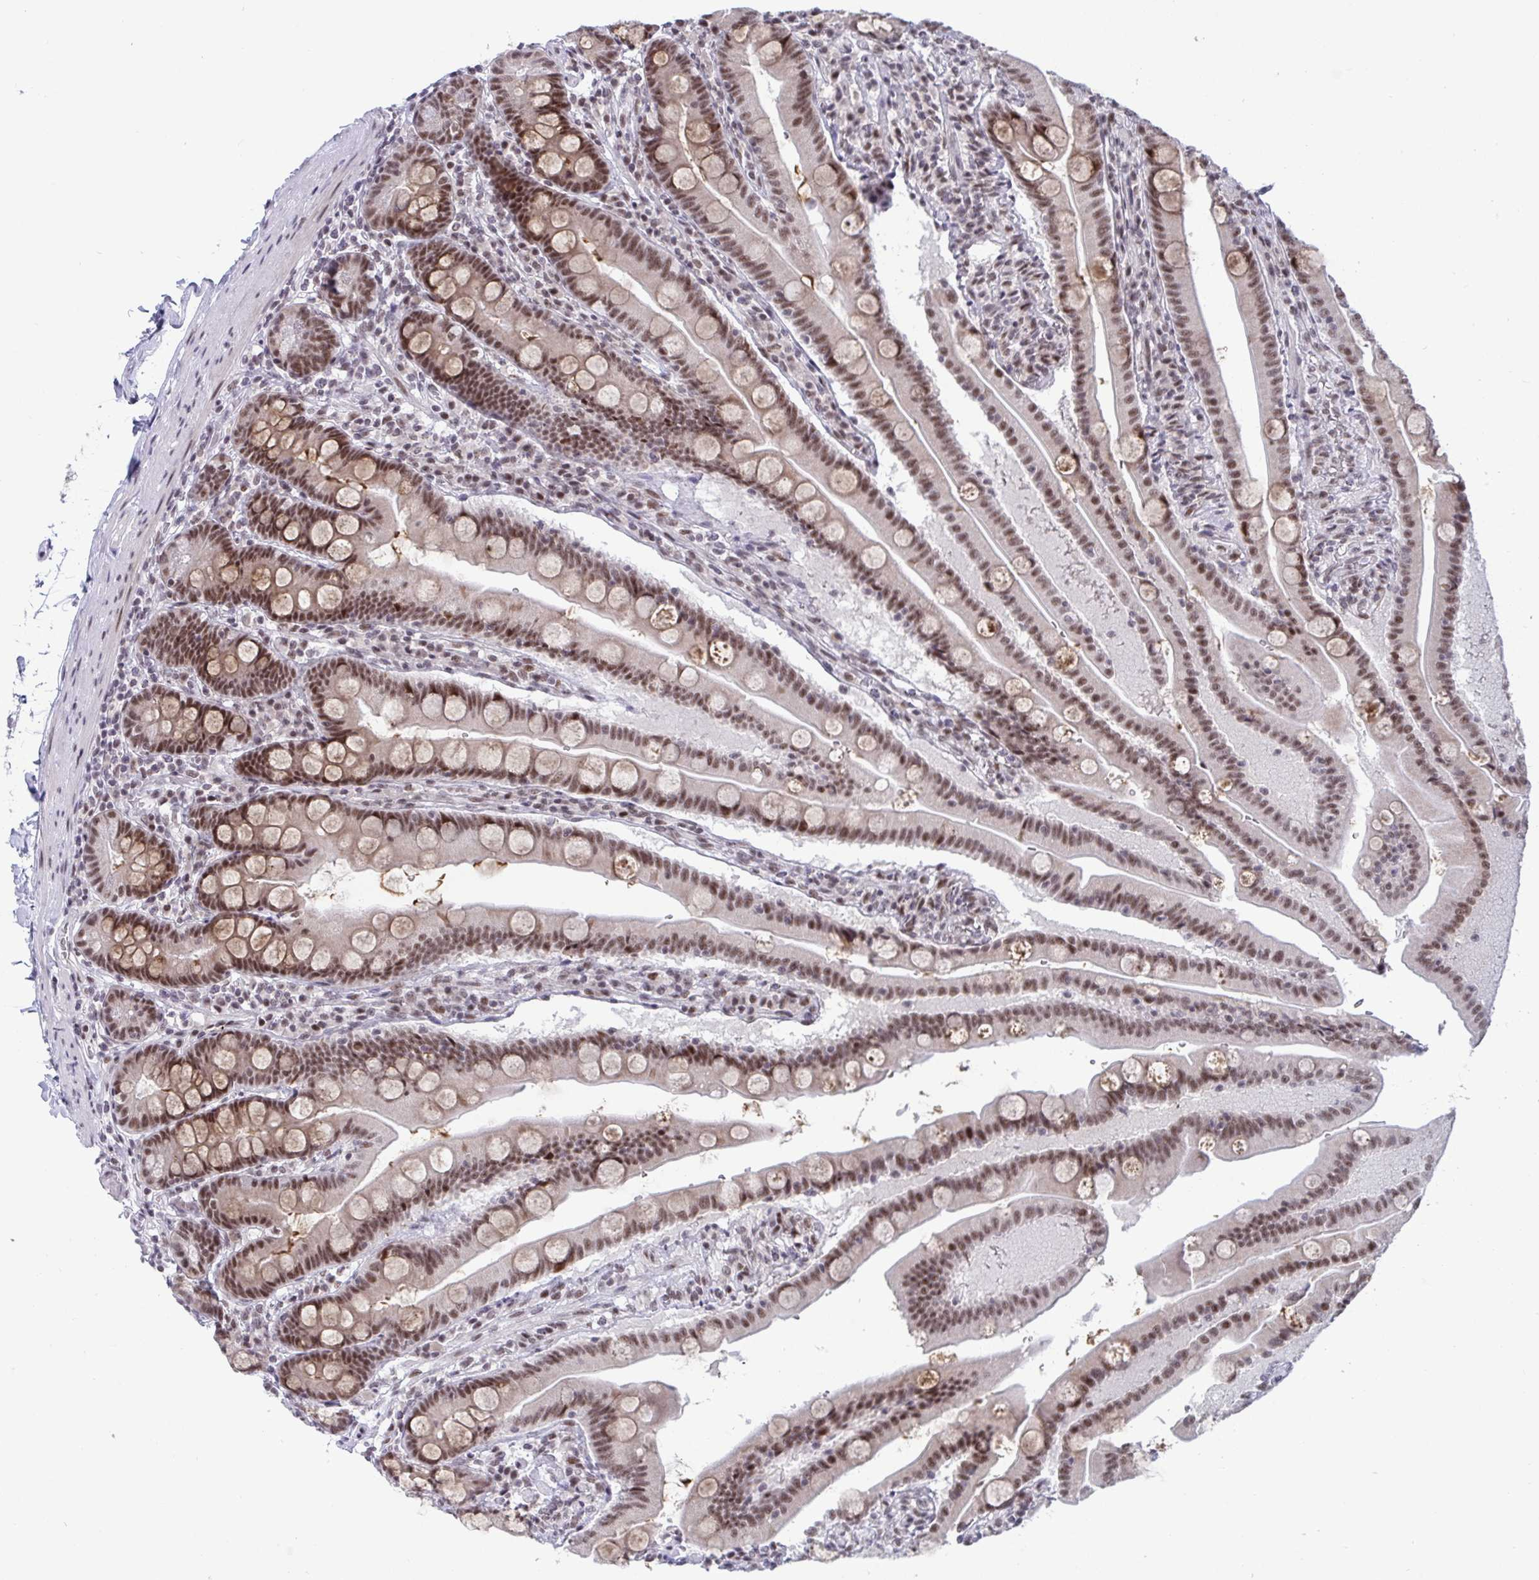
{"staining": {"intensity": "moderate", "quantity": ">75%", "location": "nuclear"}, "tissue": "duodenum", "cell_type": "Glandular cells", "image_type": "normal", "snomed": [{"axis": "morphology", "description": "Normal tissue, NOS"}, {"axis": "topography", "description": "Duodenum"}], "caption": "A medium amount of moderate nuclear positivity is seen in approximately >75% of glandular cells in benign duodenum.", "gene": "WBP11", "patient": {"sex": "female", "age": 67}}